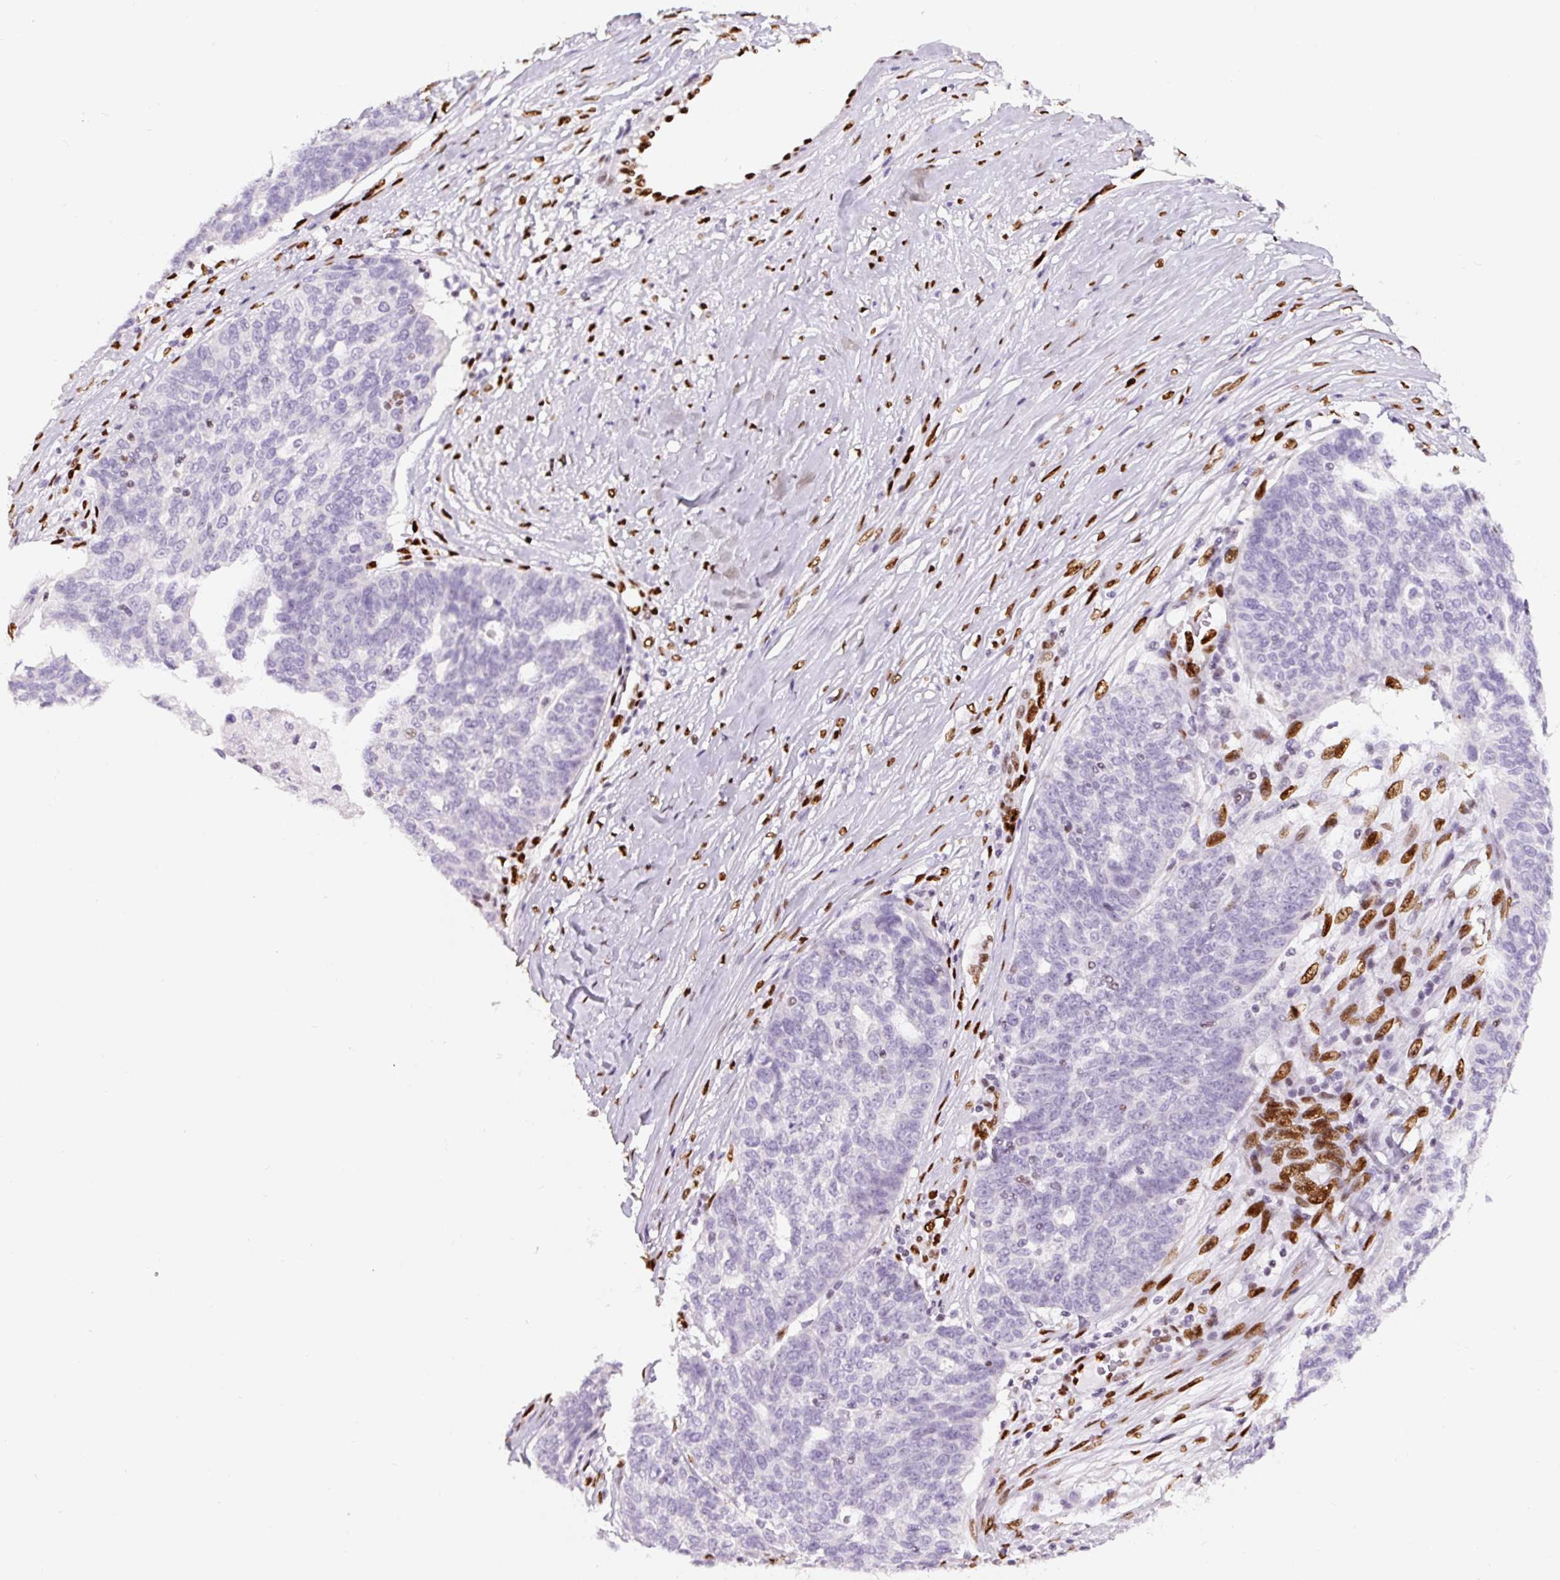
{"staining": {"intensity": "negative", "quantity": "none", "location": "none"}, "tissue": "ovarian cancer", "cell_type": "Tumor cells", "image_type": "cancer", "snomed": [{"axis": "morphology", "description": "Cystadenocarcinoma, serous, NOS"}, {"axis": "topography", "description": "Ovary"}], "caption": "An immunohistochemistry histopathology image of serous cystadenocarcinoma (ovarian) is shown. There is no staining in tumor cells of serous cystadenocarcinoma (ovarian).", "gene": "ZEB1", "patient": {"sex": "female", "age": 59}}